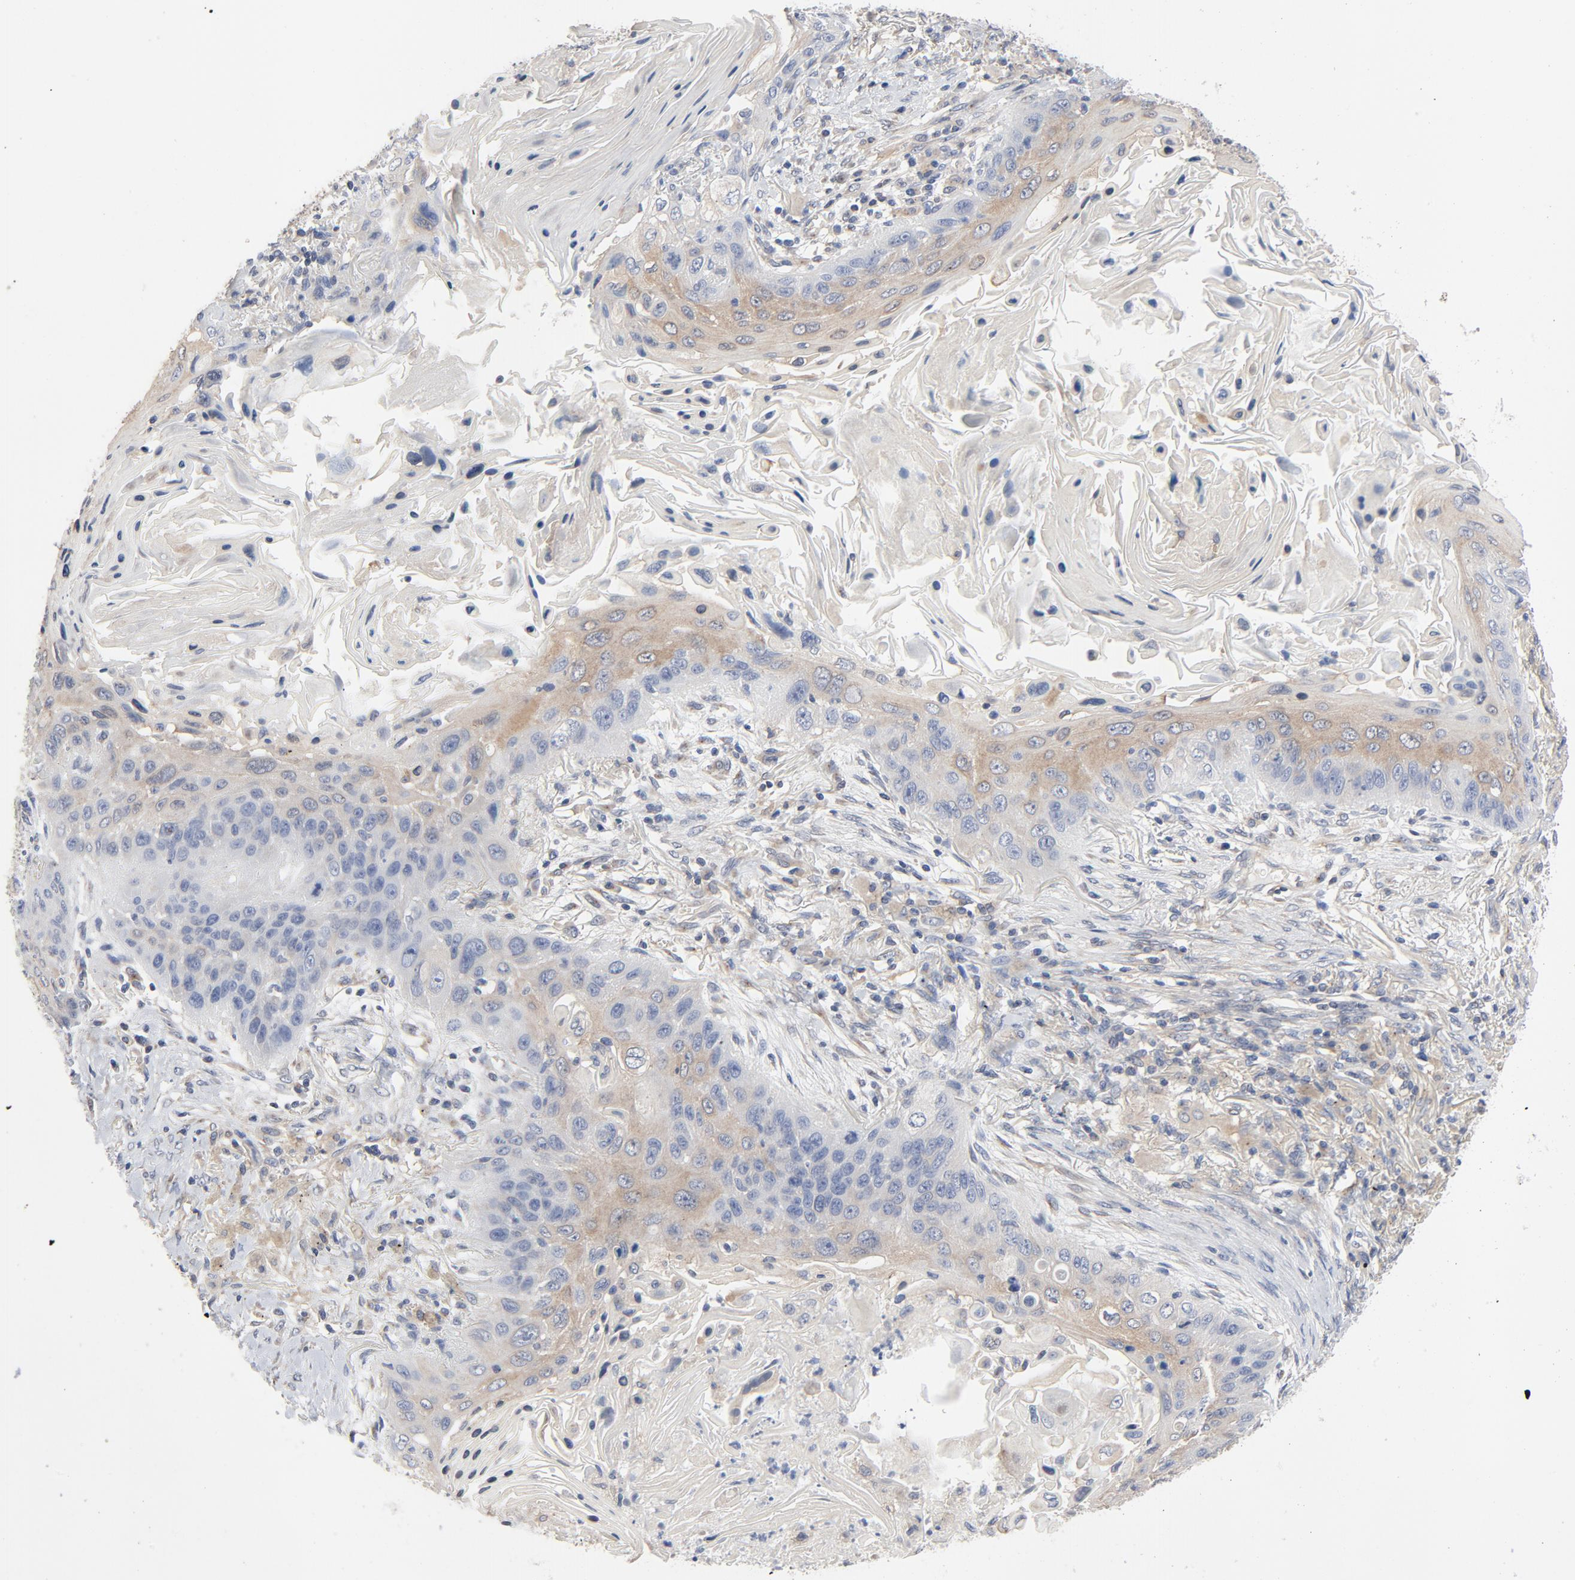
{"staining": {"intensity": "moderate", "quantity": "25%-75%", "location": "cytoplasmic/membranous"}, "tissue": "lung cancer", "cell_type": "Tumor cells", "image_type": "cancer", "snomed": [{"axis": "morphology", "description": "Squamous cell carcinoma, NOS"}, {"axis": "topography", "description": "Lung"}], "caption": "Immunohistochemical staining of lung cancer (squamous cell carcinoma) shows medium levels of moderate cytoplasmic/membranous expression in about 25%-75% of tumor cells.", "gene": "DYNLT3", "patient": {"sex": "female", "age": 67}}